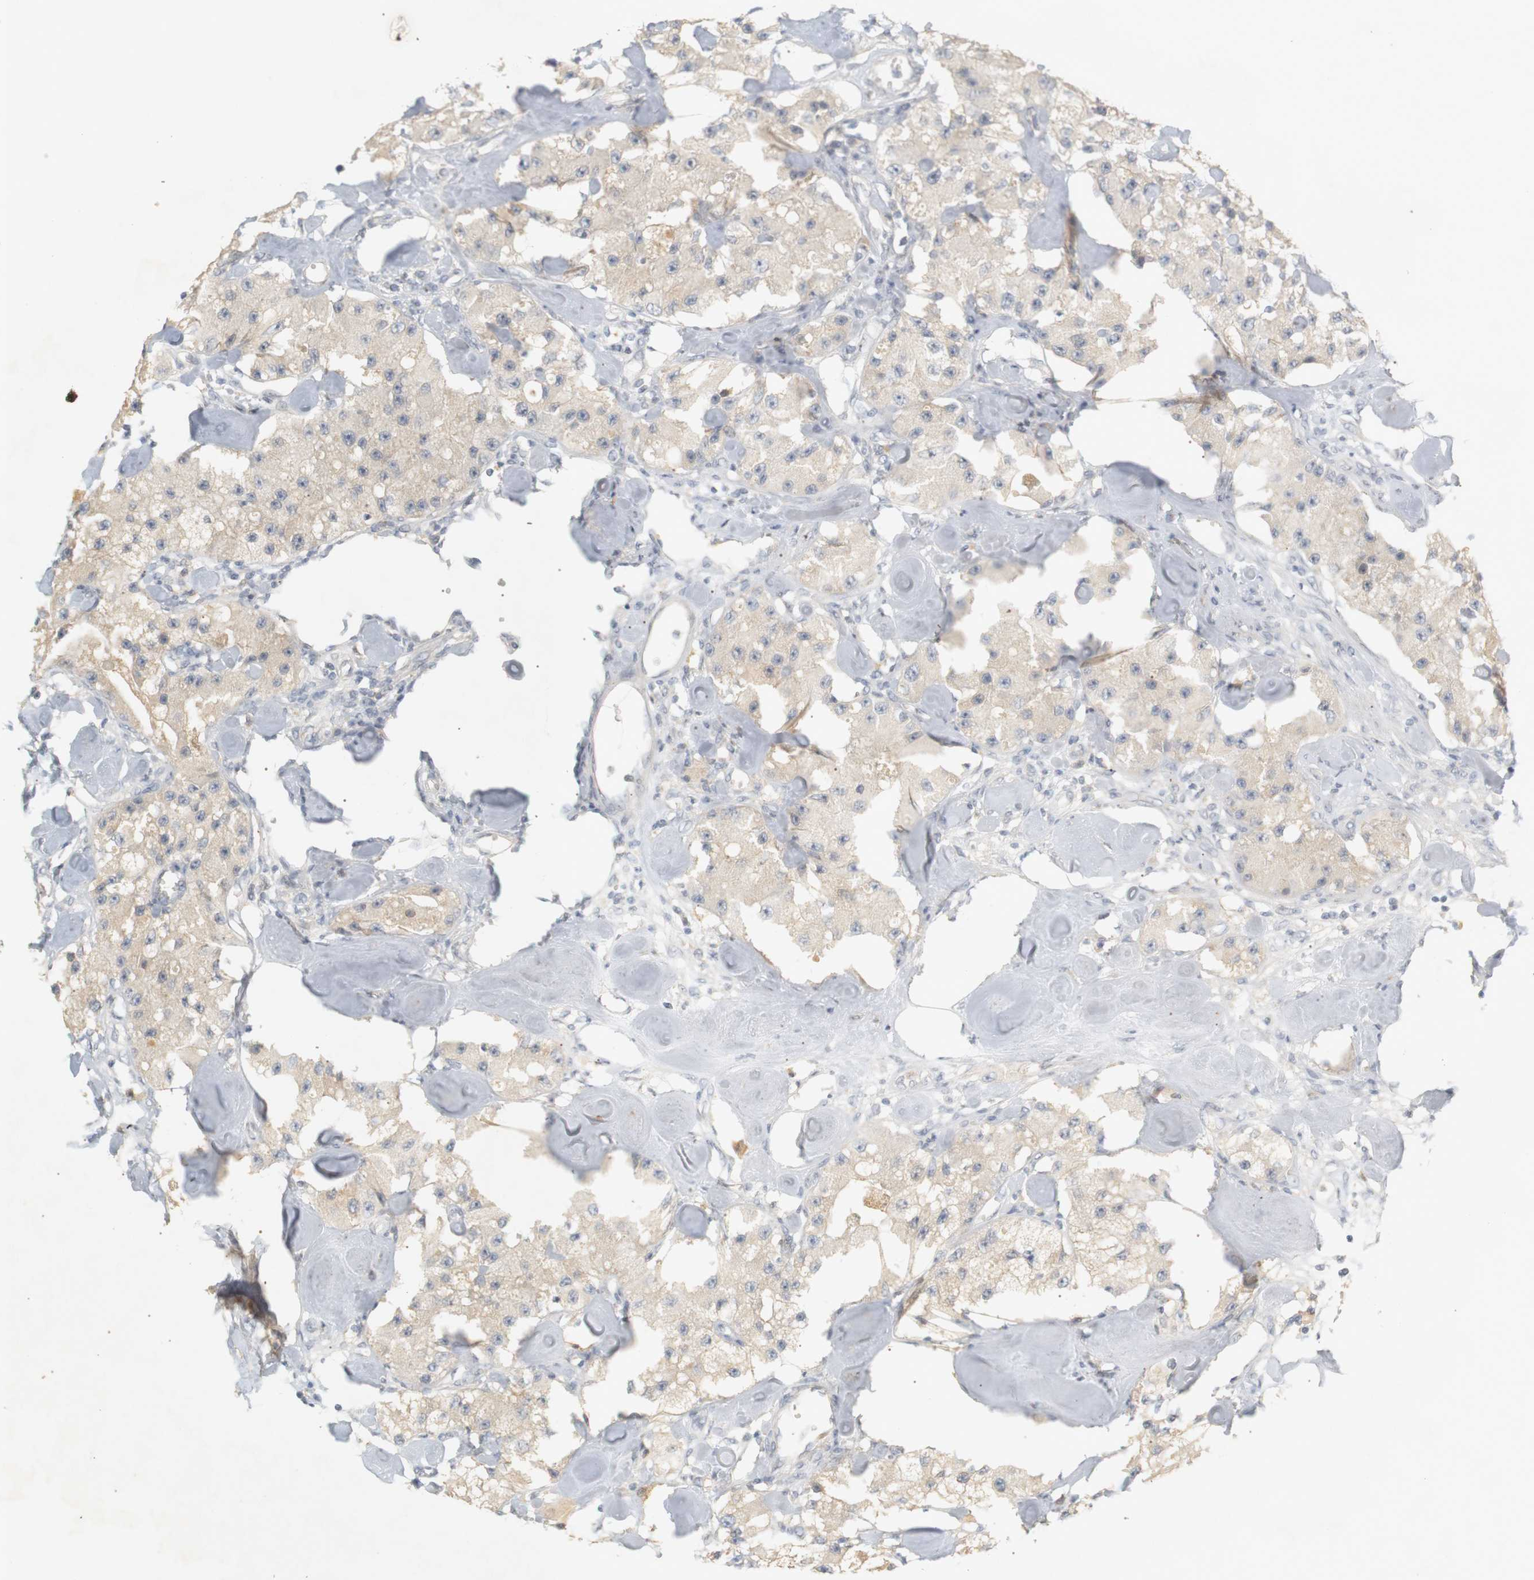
{"staining": {"intensity": "weak", "quantity": ">75%", "location": "cytoplasmic/membranous"}, "tissue": "carcinoid", "cell_type": "Tumor cells", "image_type": "cancer", "snomed": [{"axis": "morphology", "description": "Carcinoid, malignant, NOS"}, {"axis": "topography", "description": "Pancreas"}], "caption": "Weak cytoplasmic/membranous protein expression is identified in approximately >75% of tumor cells in carcinoid. Using DAB (3,3'-diaminobenzidine) (brown) and hematoxylin (blue) stains, captured at high magnification using brightfield microscopy.", "gene": "RTN3", "patient": {"sex": "male", "age": 41}}